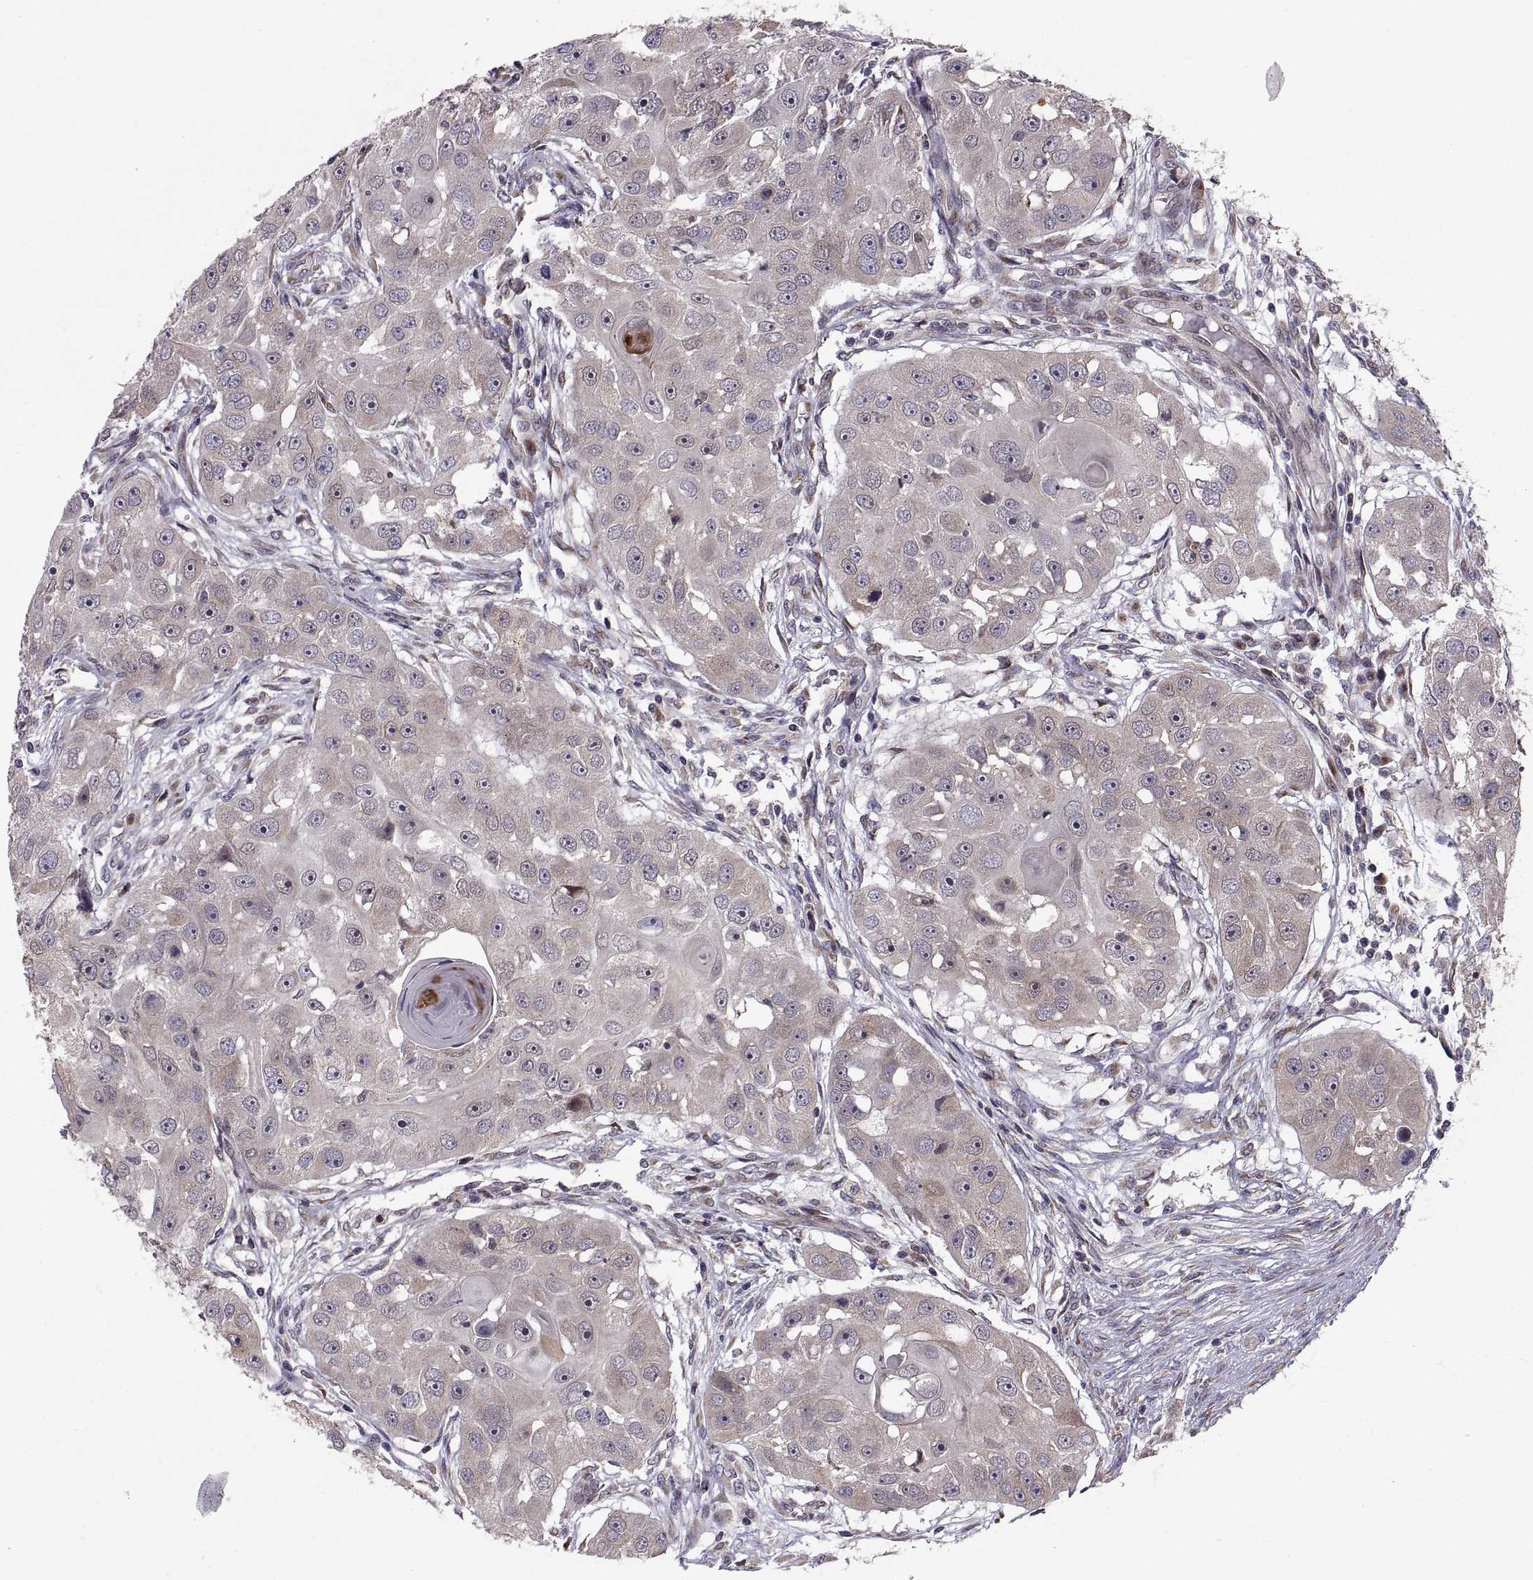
{"staining": {"intensity": "negative", "quantity": "none", "location": "none"}, "tissue": "head and neck cancer", "cell_type": "Tumor cells", "image_type": "cancer", "snomed": [{"axis": "morphology", "description": "Squamous cell carcinoma, NOS"}, {"axis": "topography", "description": "Head-Neck"}], "caption": "Immunohistochemistry (IHC) histopathology image of human head and neck squamous cell carcinoma stained for a protein (brown), which reveals no staining in tumor cells. The staining is performed using DAB (3,3'-diaminobenzidine) brown chromogen with nuclei counter-stained in using hematoxylin.", "gene": "TESC", "patient": {"sex": "male", "age": 51}}